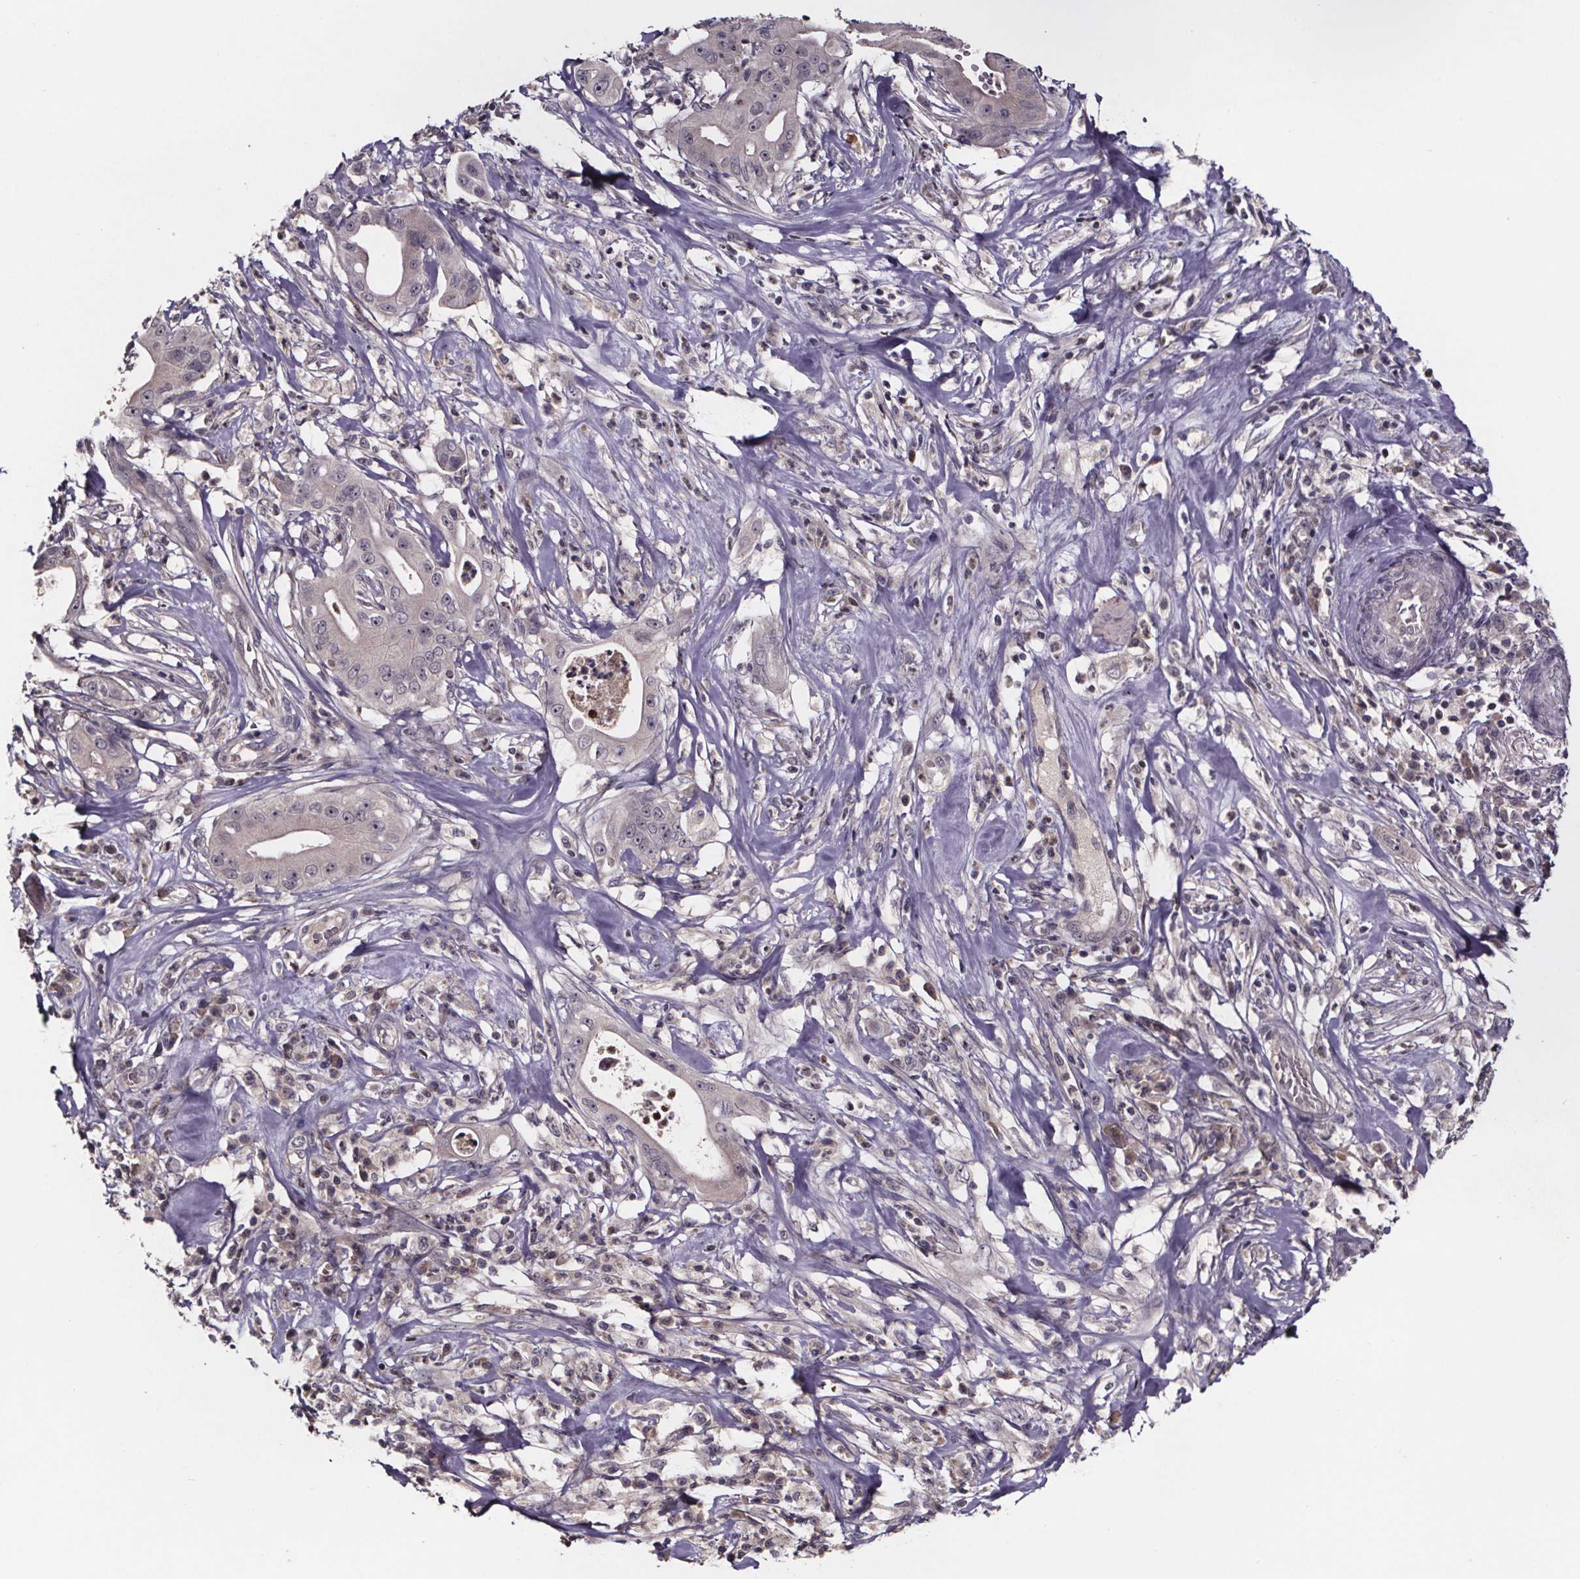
{"staining": {"intensity": "weak", "quantity": "<25%", "location": "cytoplasmic/membranous"}, "tissue": "pancreatic cancer", "cell_type": "Tumor cells", "image_type": "cancer", "snomed": [{"axis": "morphology", "description": "Adenocarcinoma, NOS"}, {"axis": "topography", "description": "Pancreas"}], "caption": "Immunohistochemistry photomicrograph of neoplastic tissue: human pancreatic cancer stained with DAB reveals no significant protein expression in tumor cells.", "gene": "SMIM1", "patient": {"sex": "male", "age": 71}}